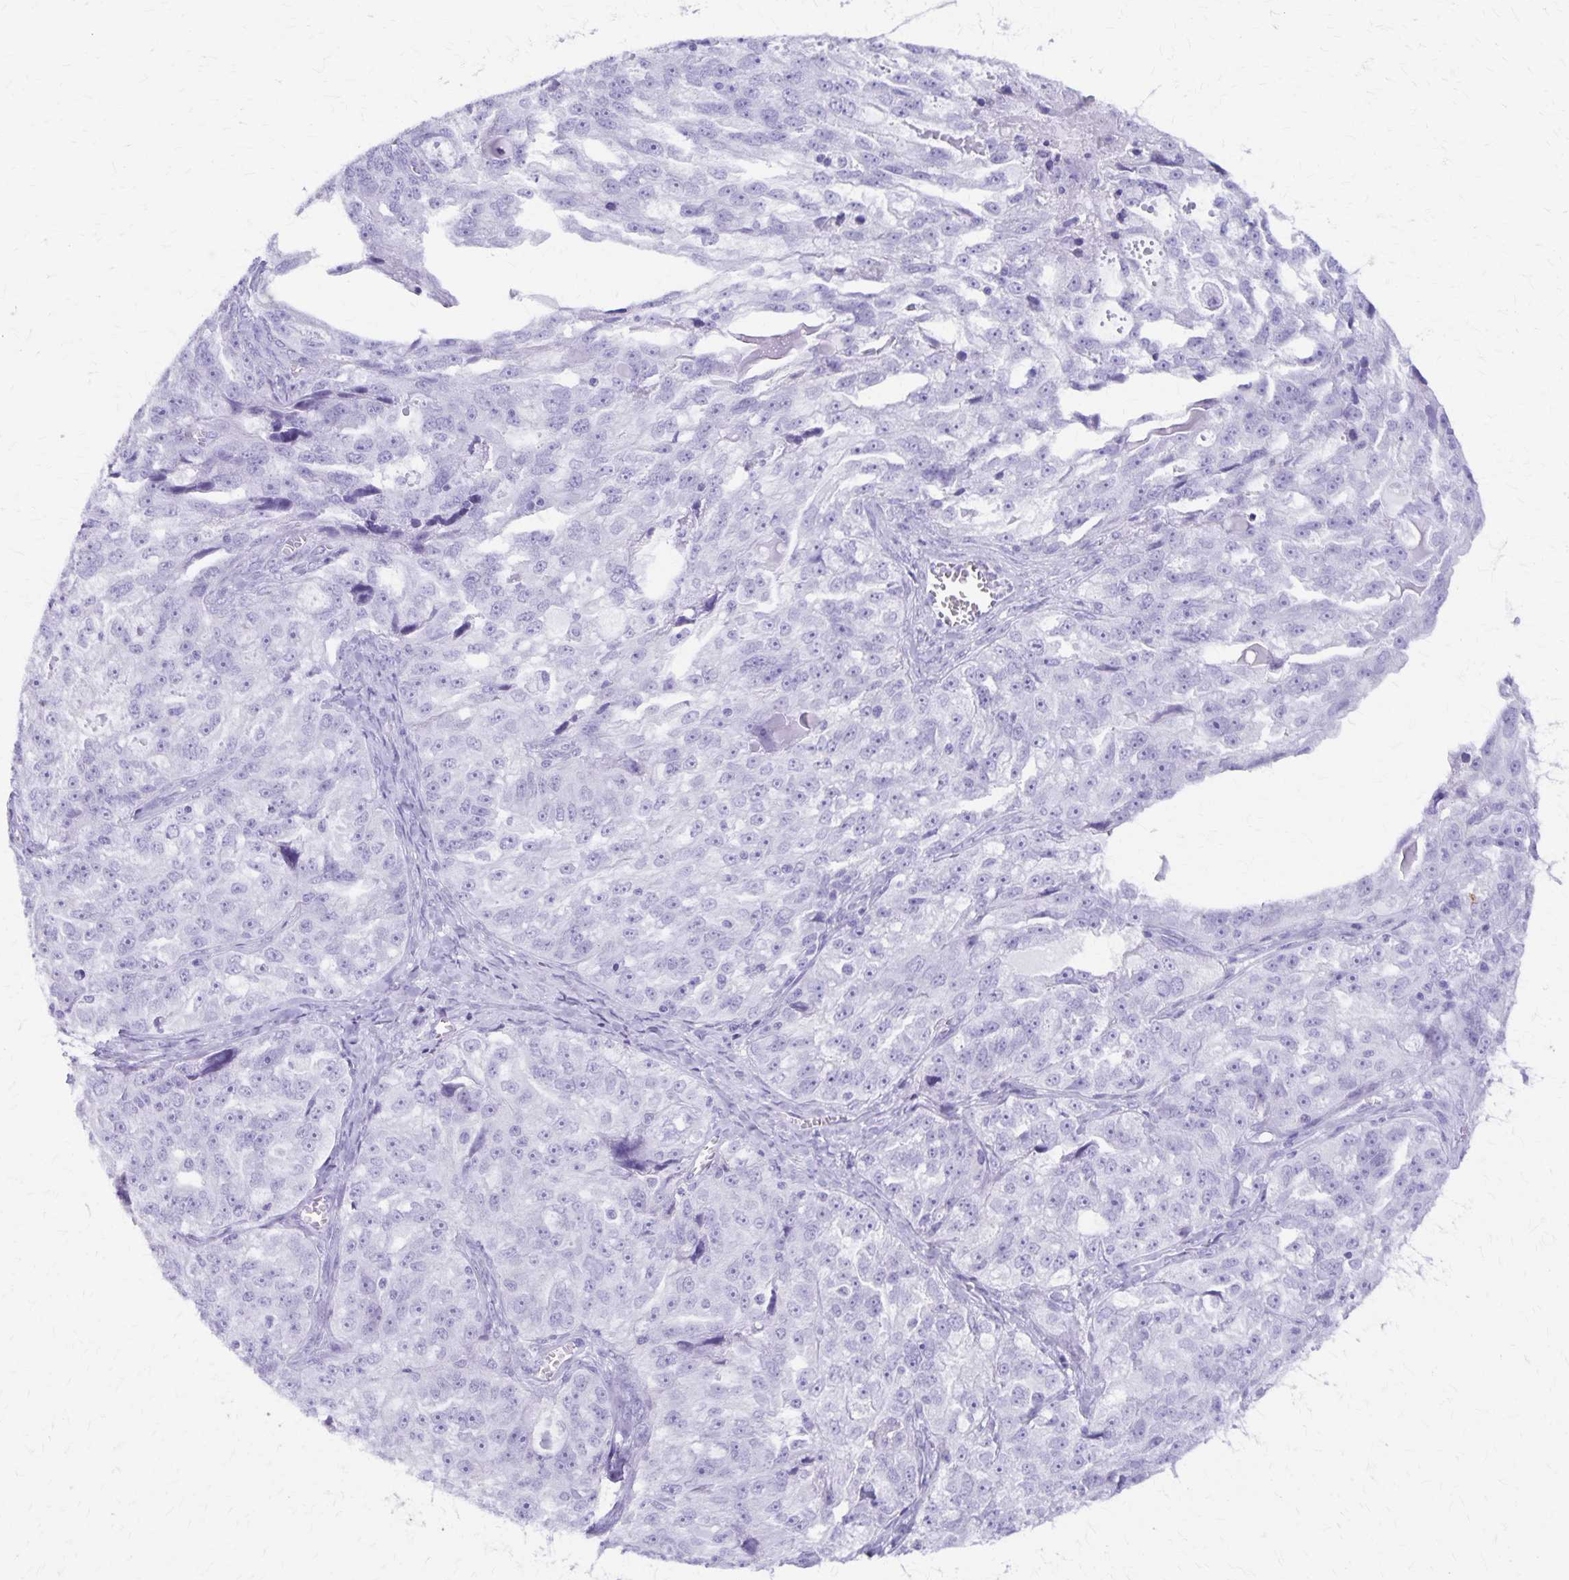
{"staining": {"intensity": "negative", "quantity": "none", "location": "none"}, "tissue": "ovarian cancer", "cell_type": "Tumor cells", "image_type": "cancer", "snomed": [{"axis": "morphology", "description": "Cystadenocarcinoma, serous, NOS"}, {"axis": "topography", "description": "Ovary"}], "caption": "Ovarian cancer (serous cystadenocarcinoma) was stained to show a protein in brown. There is no significant positivity in tumor cells.", "gene": "DEFA5", "patient": {"sex": "female", "age": 51}}